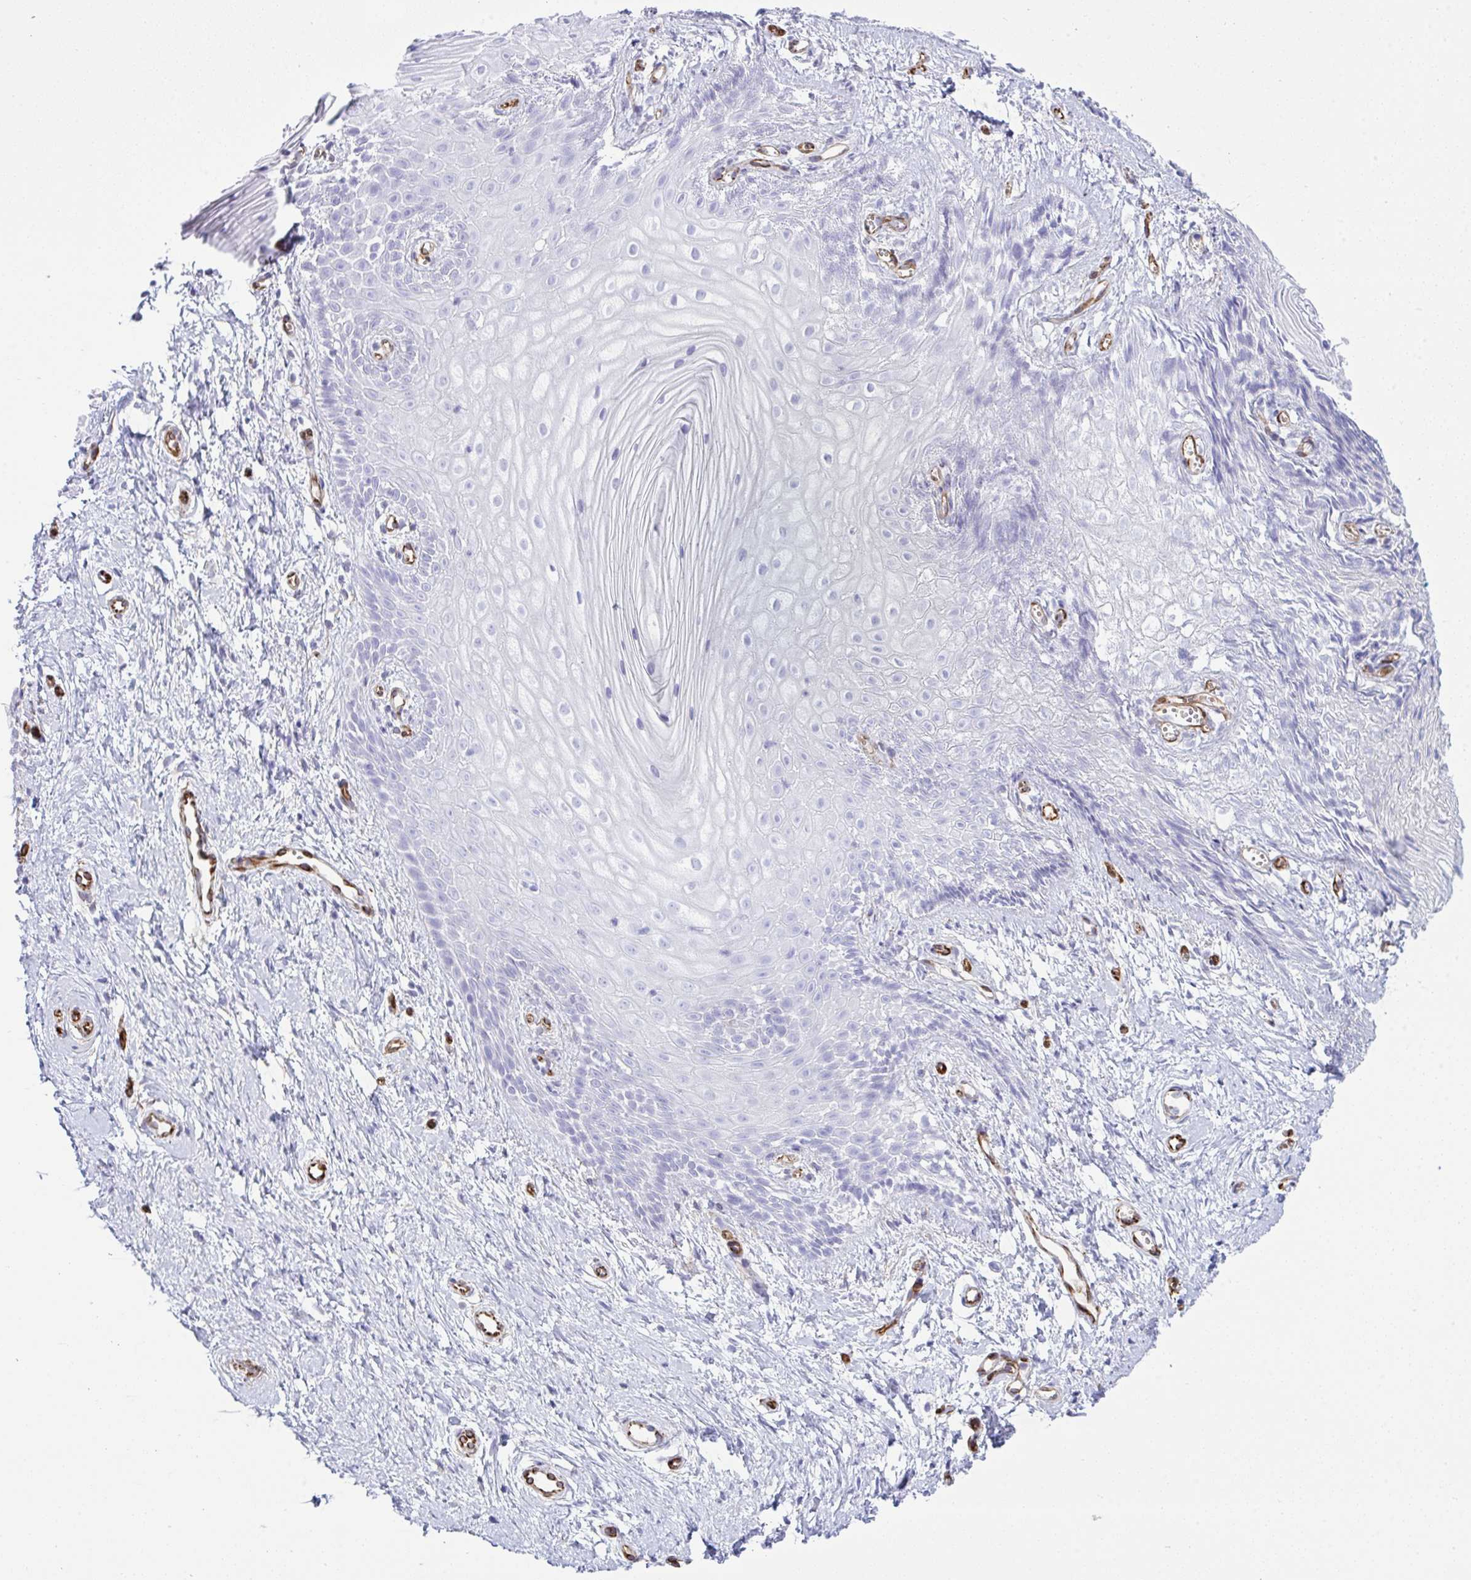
{"staining": {"intensity": "negative", "quantity": "none", "location": "none"}, "tissue": "vagina", "cell_type": "Squamous epithelial cells", "image_type": "normal", "snomed": [{"axis": "morphology", "description": "Normal tissue, NOS"}, {"axis": "topography", "description": "Vagina"}], "caption": "DAB (3,3'-diaminobenzidine) immunohistochemical staining of benign vagina reveals no significant expression in squamous epithelial cells.", "gene": "SLC35B1", "patient": {"sex": "female", "age": 38}}